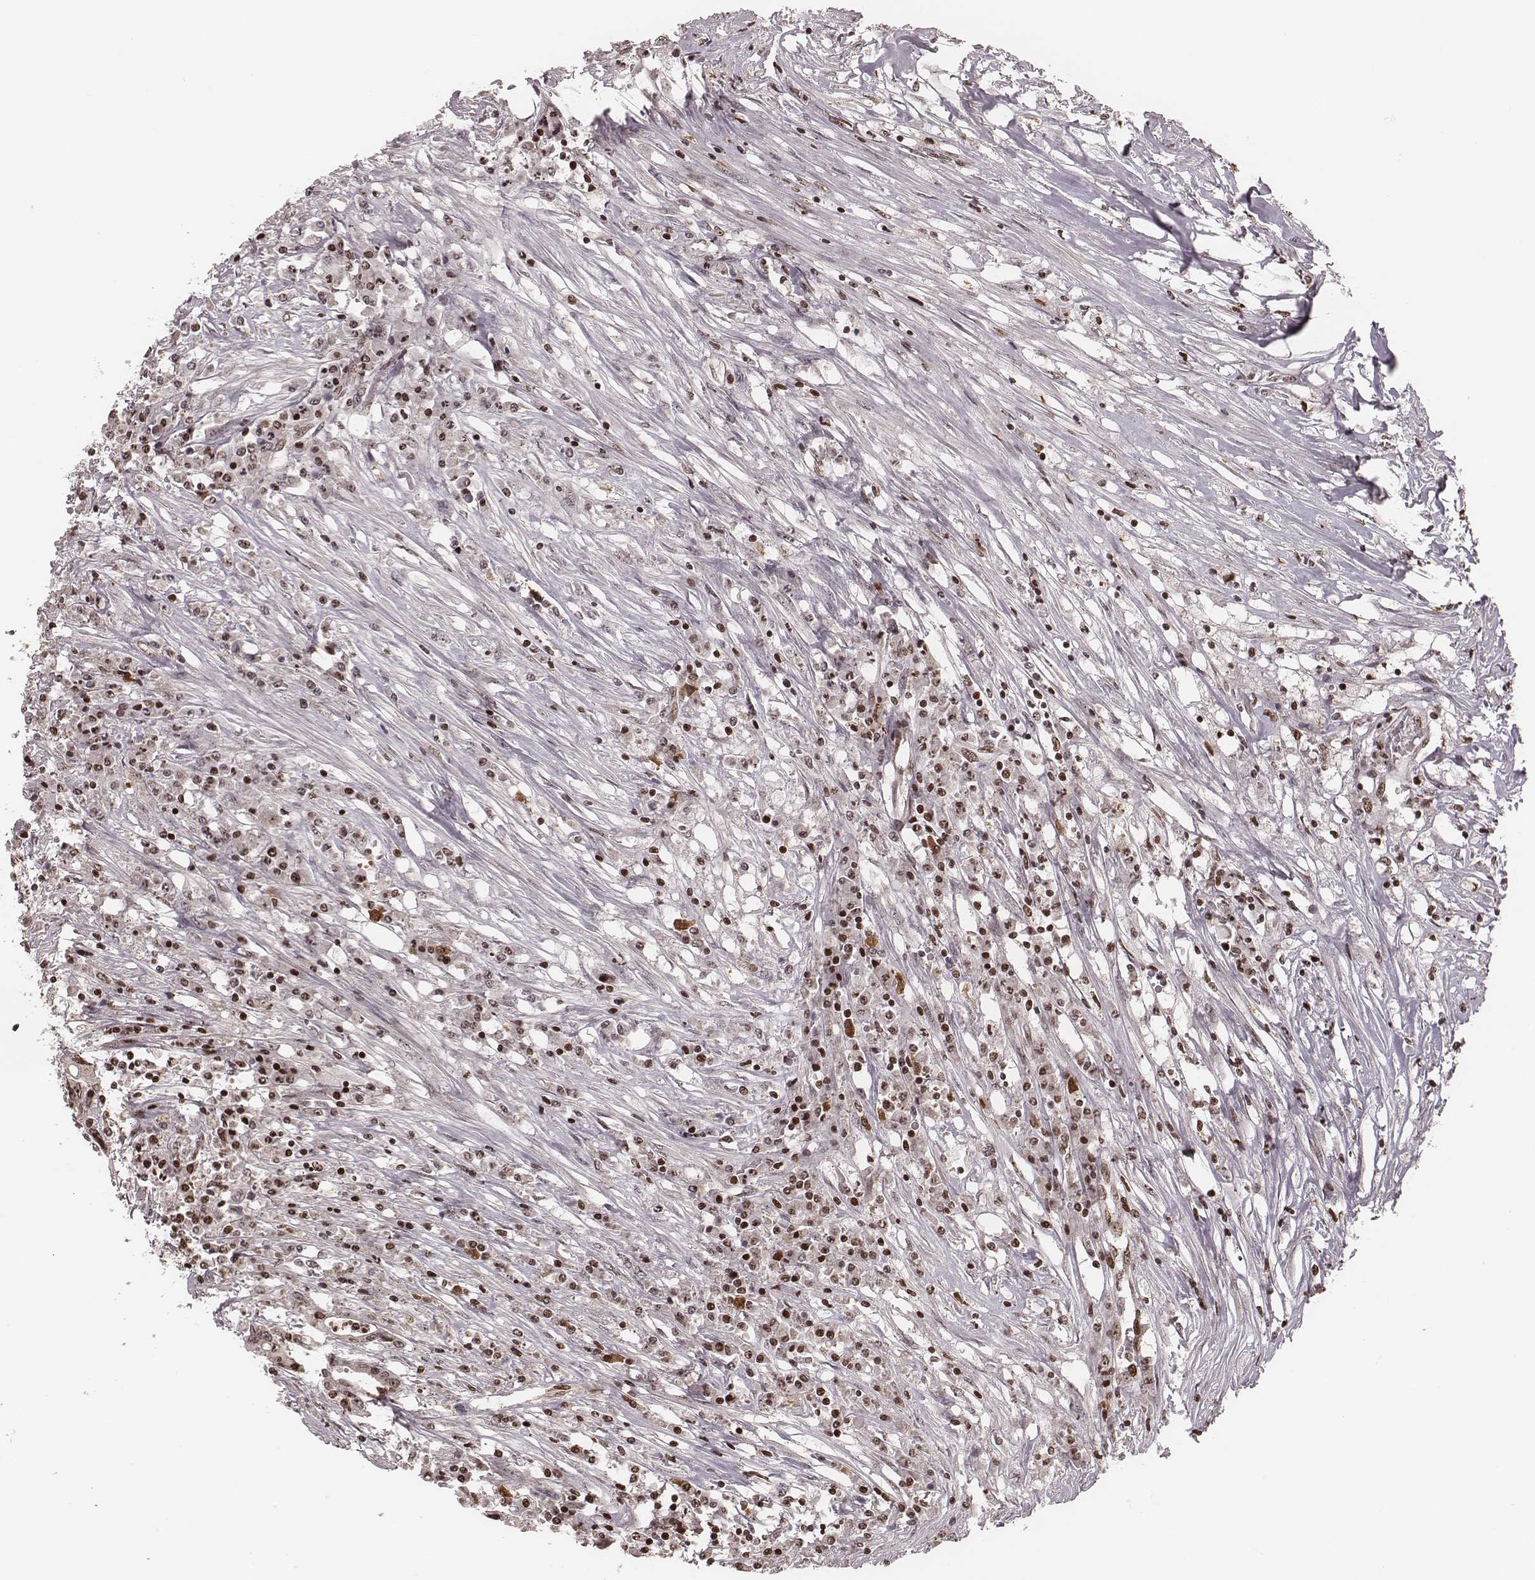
{"staining": {"intensity": "moderate", "quantity": ">75%", "location": "nuclear"}, "tissue": "colorectal cancer", "cell_type": "Tumor cells", "image_type": "cancer", "snomed": [{"axis": "morphology", "description": "Adenocarcinoma, NOS"}, {"axis": "topography", "description": "Rectum"}], "caption": "Adenocarcinoma (colorectal) tissue demonstrates moderate nuclear expression in about >75% of tumor cells, visualized by immunohistochemistry. Nuclei are stained in blue.", "gene": "VRK3", "patient": {"sex": "male", "age": 54}}